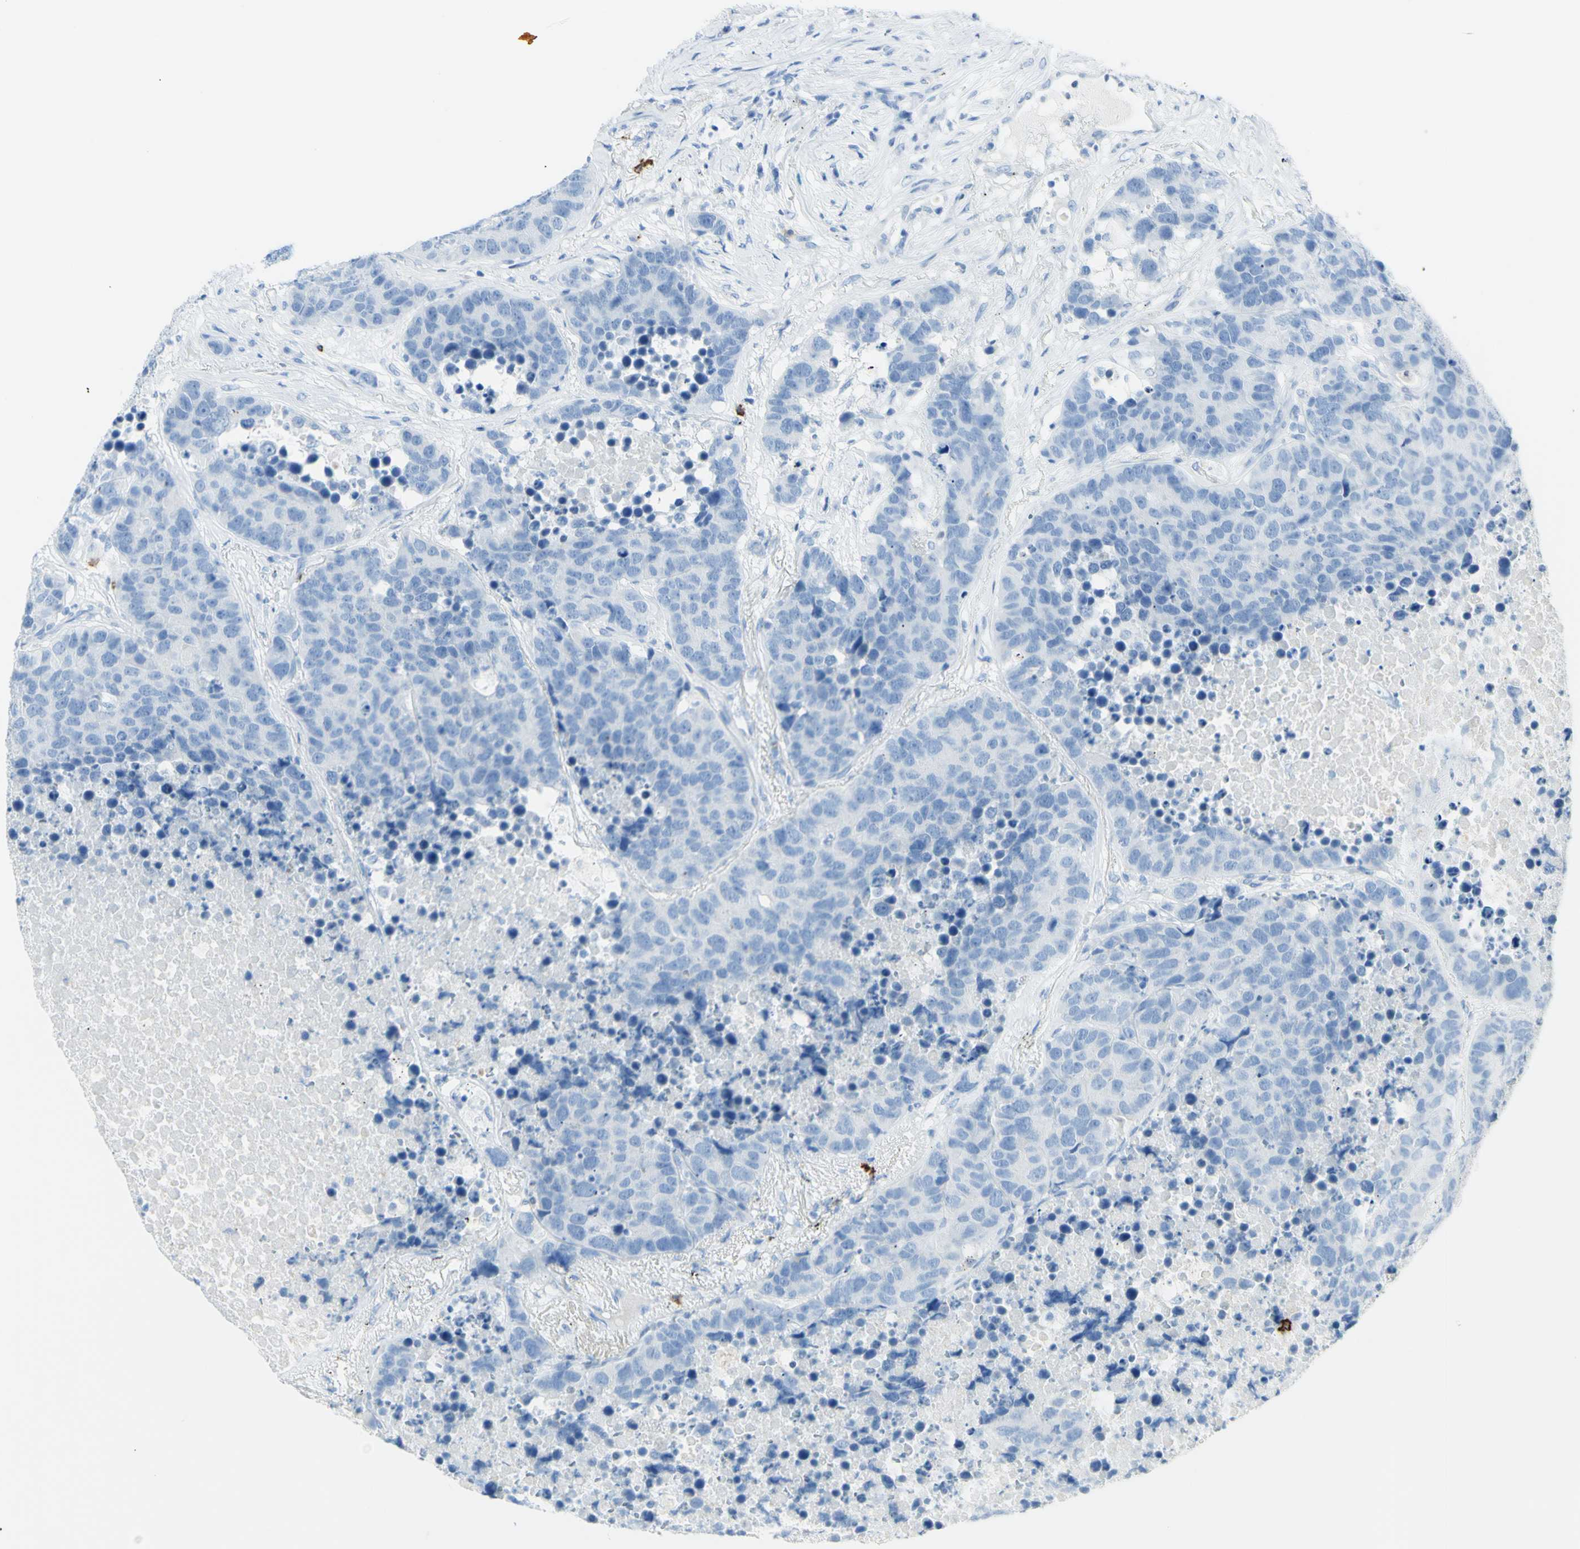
{"staining": {"intensity": "negative", "quantity": "none", "location": "none"}, "tissue": "carcinoid", "cell_type": "Tumor cells", "image_type": "cancer", "snomed": [{"axis": "morphology", "description": "Carcinoid, malignant, NOS"}, {"axis": "topography", "description": "Lung"}], "caption": "Tumor cells are negative for brown protein staining in carcinoid.", "gene": "LETM1", "patient": {"sex": "male", "age": 60}}